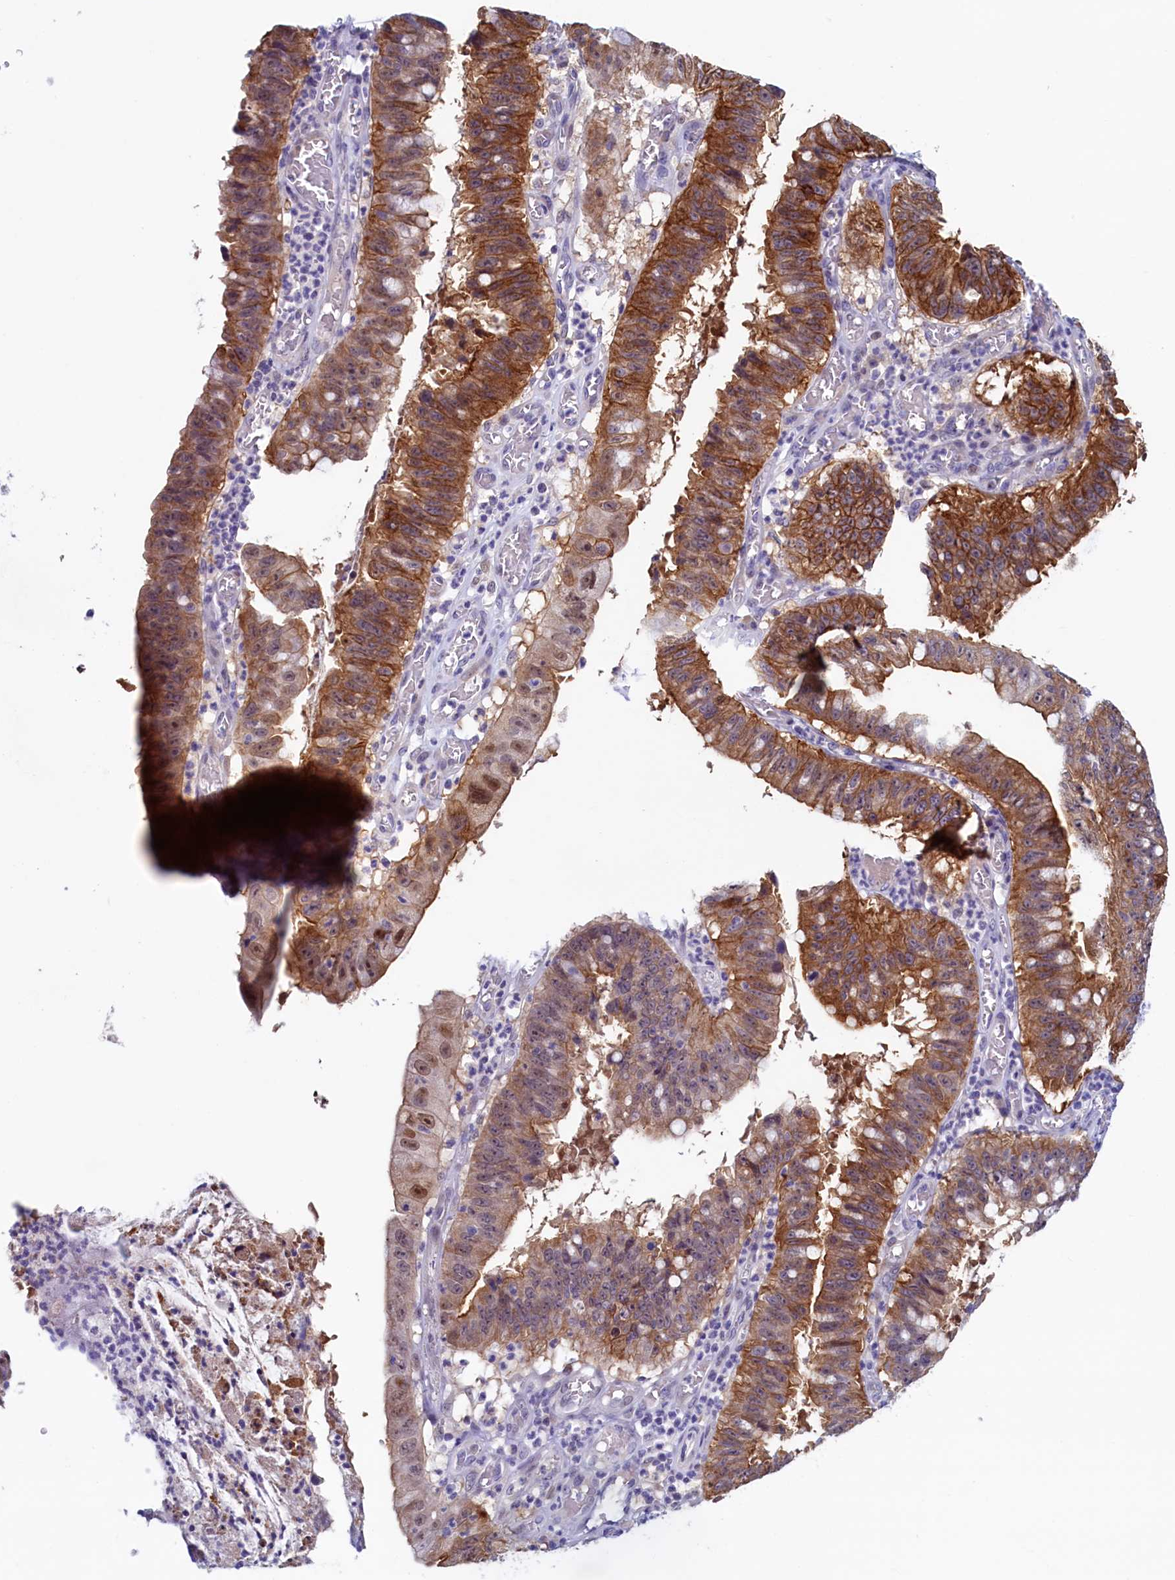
{"staining": {"intensity": "moderate", "quantity": ">75%", "location": "cytoplasmic/membranous,nuclear"}, "tissue": "stomach cancer", "cell_type": "Tumor cells", "image_type": "cancer", "snomed": [{"axis": "morphology", "description": "Adenocarcinoma, NOS"}, {"axis": "topography", "description": "Stomach"}], "caption": "Immunohistochemical staining of human stomach cancer (adenocarcinoma) reveals medium levels of moderate cytoplasmic/membranous and nuclear positivity in about >75% of tumor cells. (DAB (3,3'-diaminobenzidine) IHC, brown staining for protein, blue staining for nuclei).", "gene": "PACSIN3", "patient": {"sex": "male", "age": 59}}